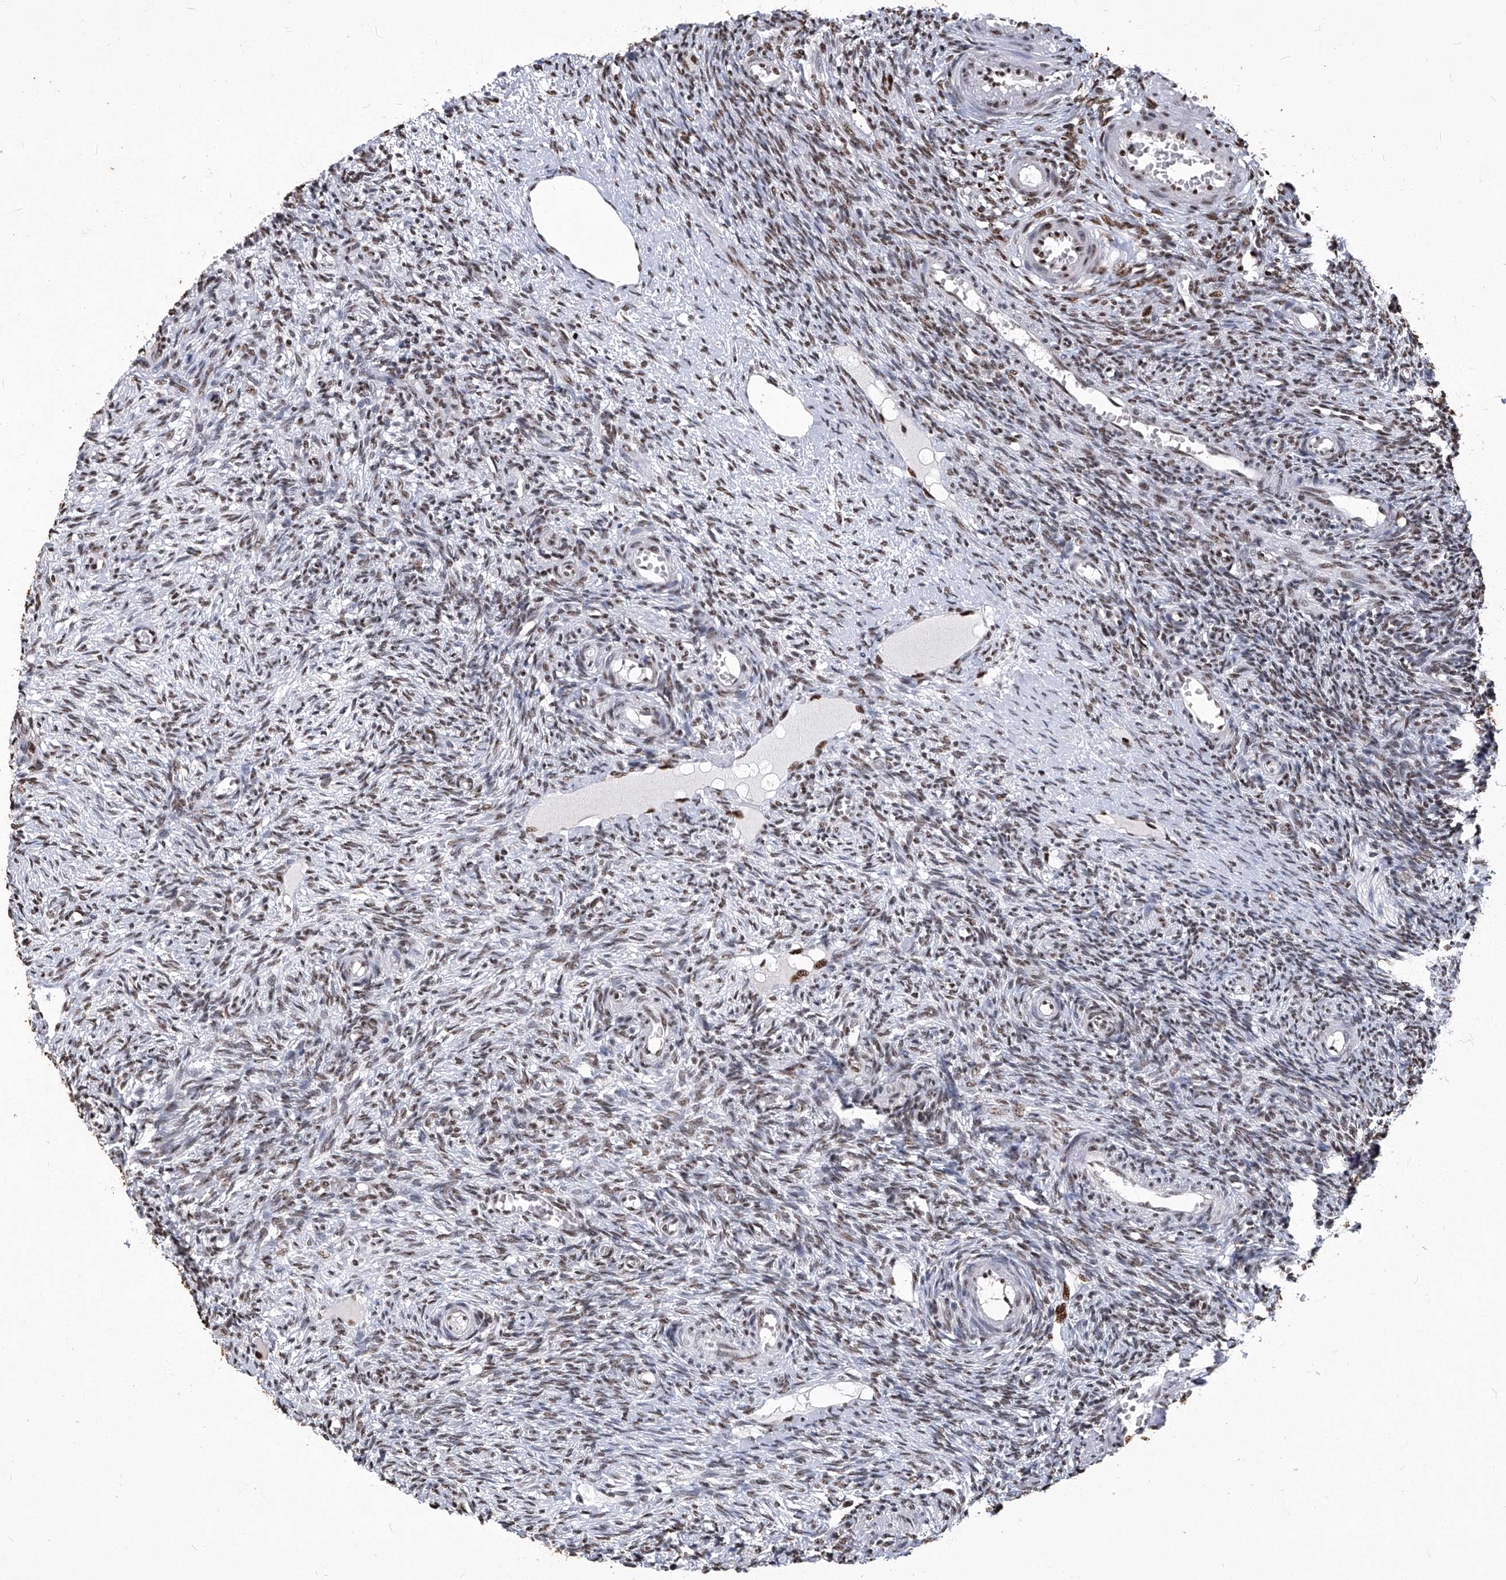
{"staining": {"intensity": "moderate", "quantity": ">75%", "location": "nuclear"}, "tissue": "ovary", "cell_type": "Ovarian stroma cells", "image_type": "normal", "snomed": [{"axis": "morphology", "description": "Normal tissue, NOS"}, {"axis": "topography", "description": "Ovary"}], "caption": "Ovary was stained to show a protein in brown. There is medium levels of moderate nuclear expression in approximately >75% of ovarian stroma cells.", "gene": "HBP1", "patient": {"sex": "female", "age": 27}}